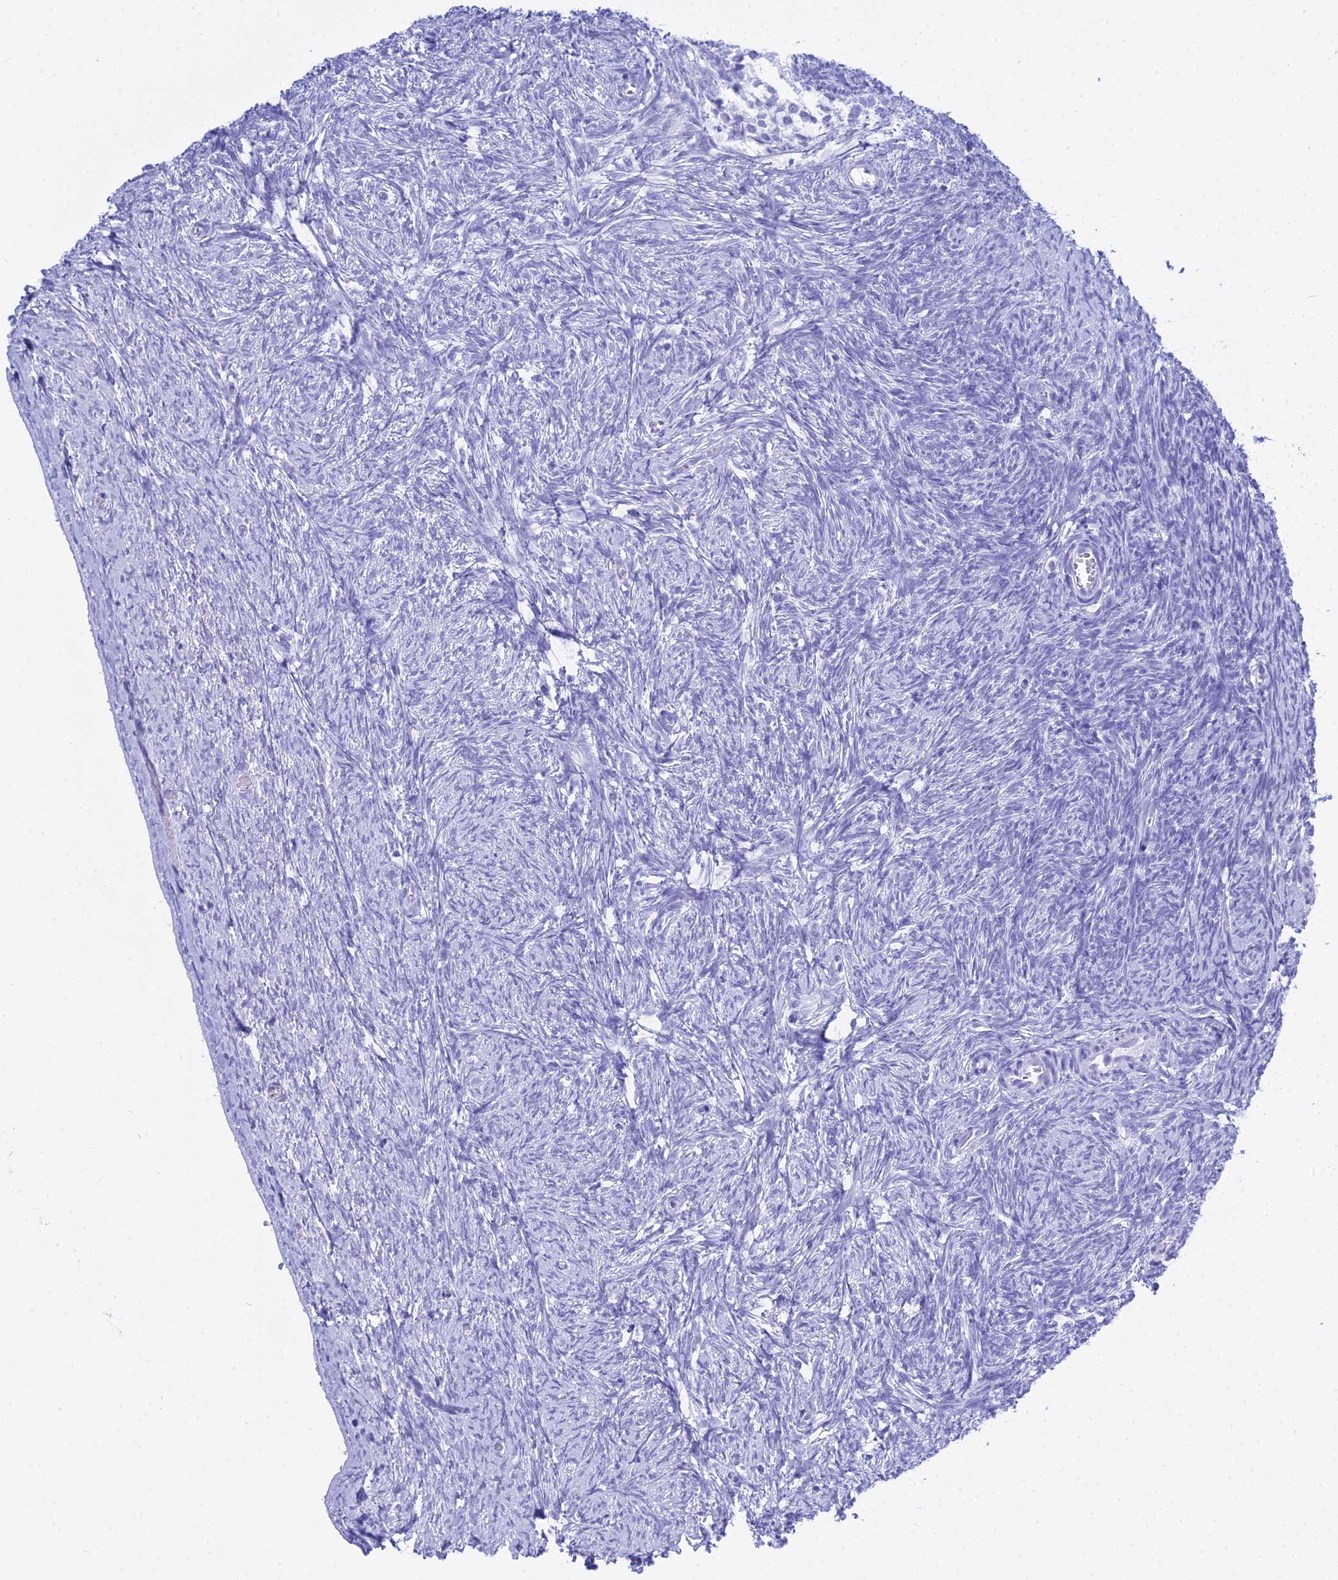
{"staining": {"intensity": "negative", "quantity": "none", "location": "none"}, "tissue": "ovary", "cell_type": "Ovarian stroma cells", "image_type": "normal", "snomed": [{"axis": "morphology", "description": "Normal tissue, NOS"}, {"axis": "topography", "description": "Ovary"}], "caption": "DAB (3,3'-diaminobenzidine) immunohistochemical staining of normal human ovary displays no significant staining in ovarian stroma cells.", "gene": "PATE4", "patient": {"sex": "female", "age": 44}}